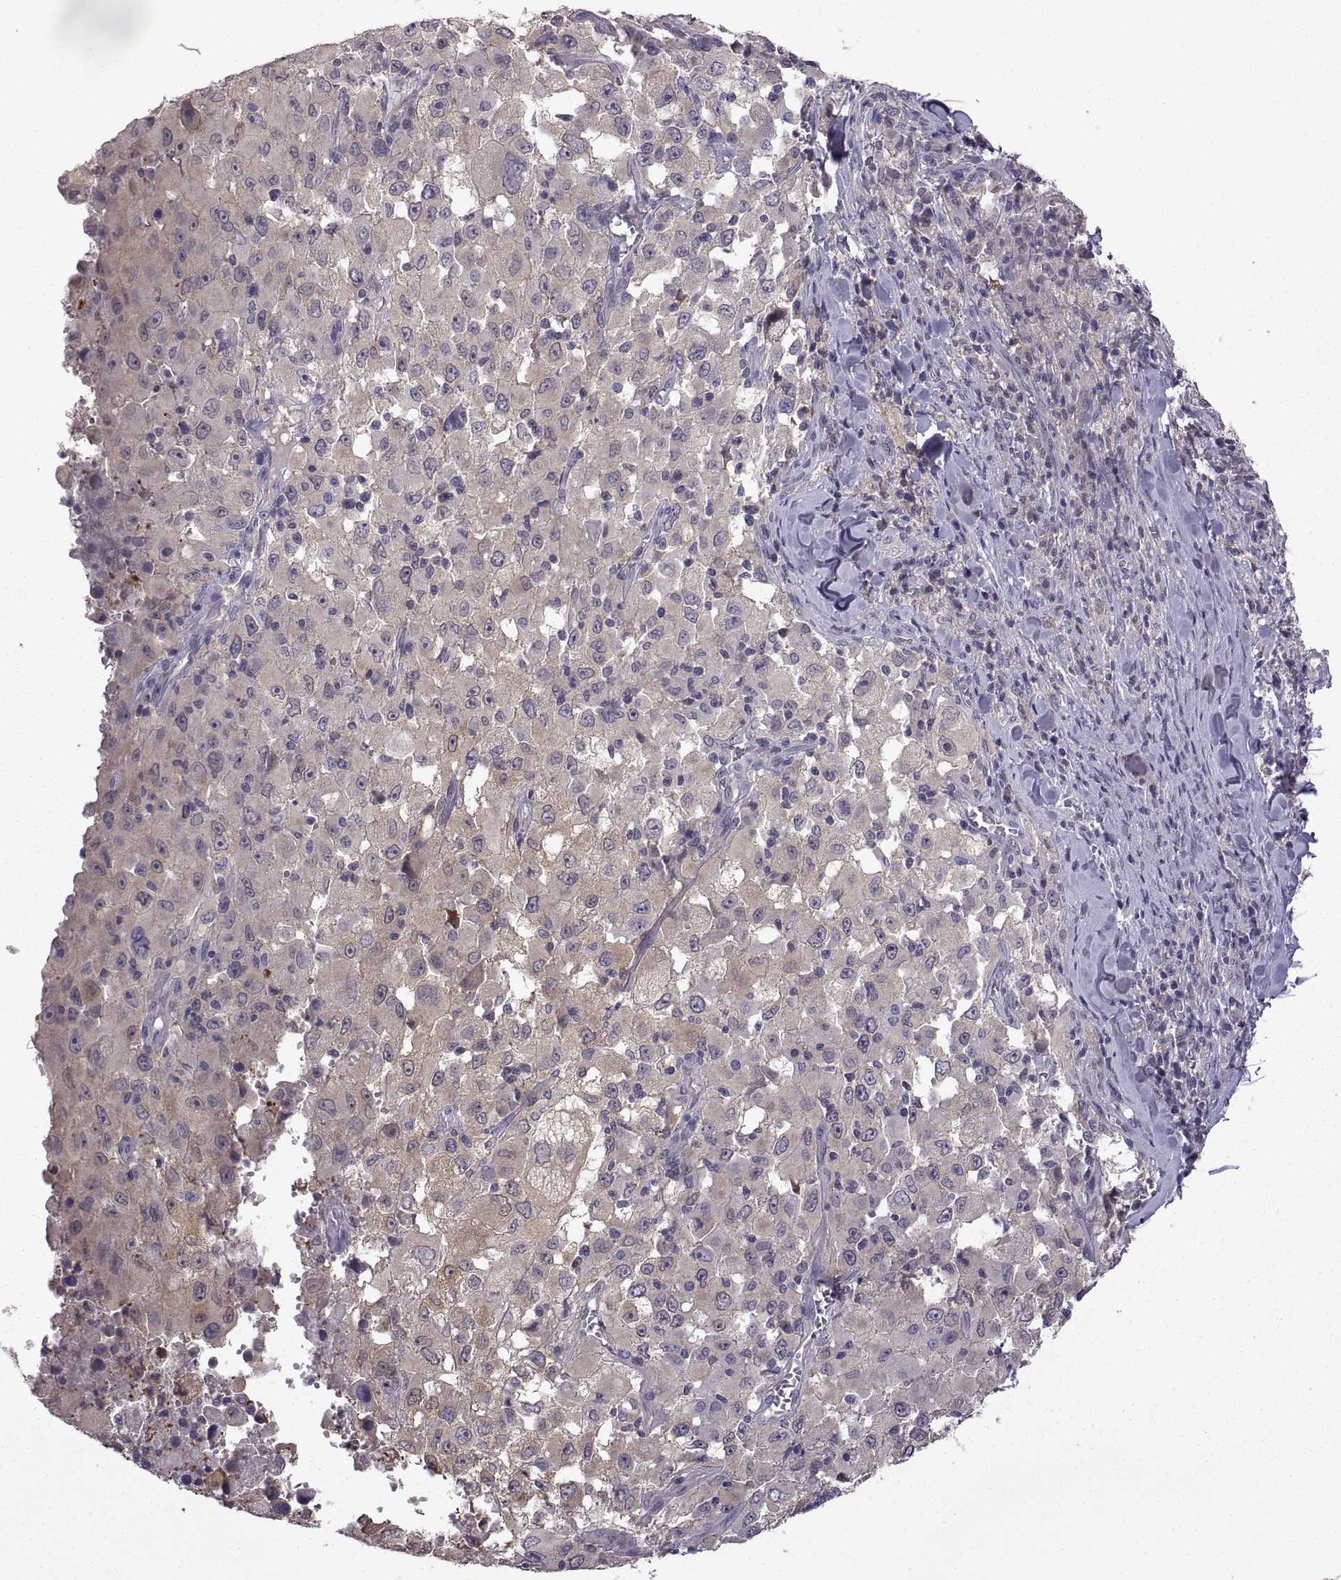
{"staining": {"intensity": "negative", "quantity": "none", "location": "none"}, "tissue": "melanoma", "cell_type": "Tumor cells", "image_type": "cancer", "snomed": [{"axis": "morphology", "description": "Malignant melanoma, Metastatic site"}, {"axis": "topography", "description": "Soft tissue"}], "caption": "Immunohistochemical staining of malignant melanoma (metastatic site) demonstrates no significant staining in tumor cells. Nuclei are stained in blue.", "gene": "FGF9", "patient": {"sex": "male", "age": 50}}